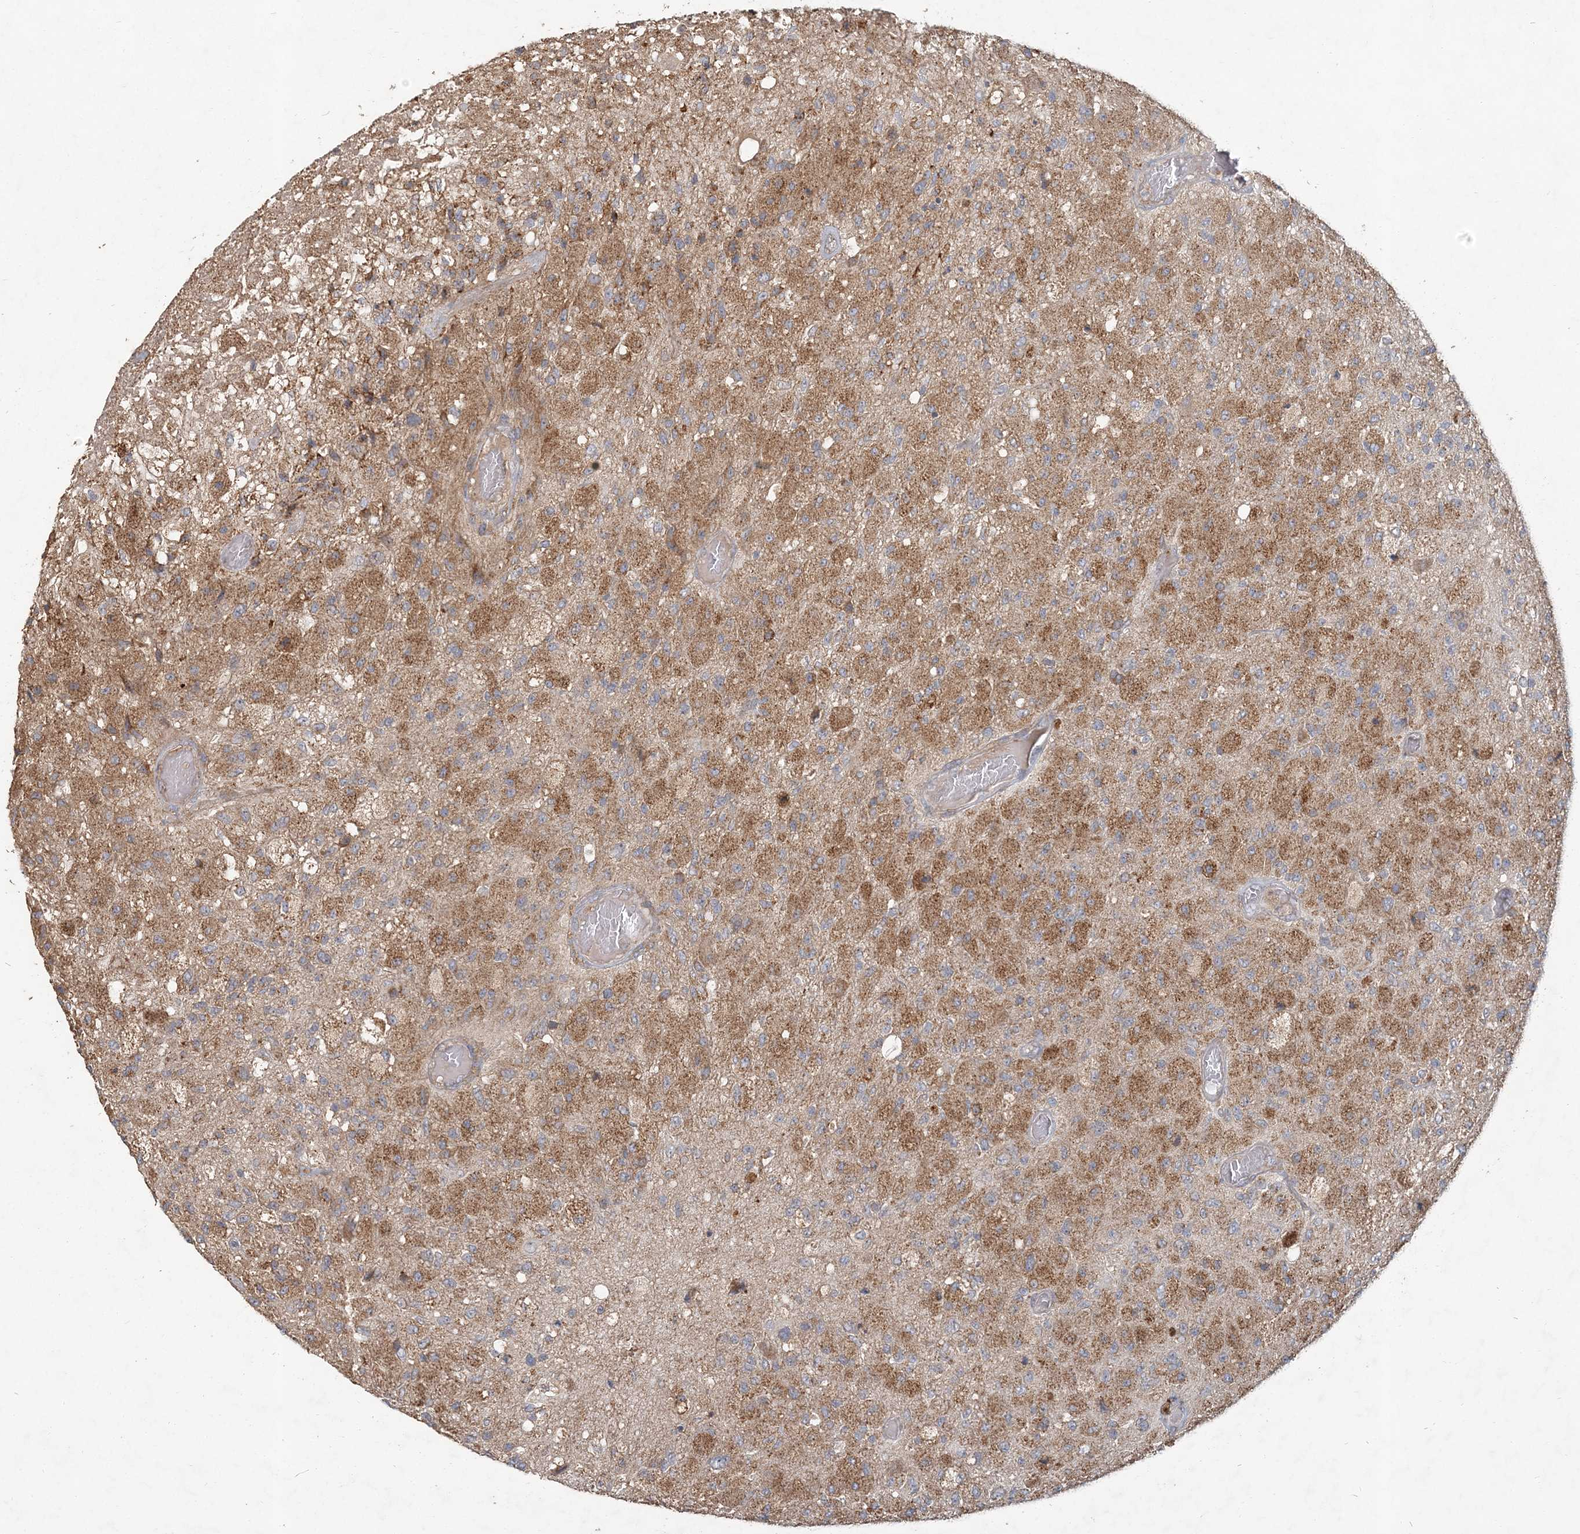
{"staining": {"intensity": "moderate", "quantity": ">75%", "location": "cytoplasmic/membranous"}, "tissue": "glioma", "cell_type": "Tumor cells", "image_type": "cancer", "snomed": [{"axis": "morphology", "description": "Normal tissue, NOS"}, {"axis": "morphology", "description": "Glioma, malignant, High grade"}, {"axis": "topography", "description": "Cerebral cortex"}], "caption": "Protein staining demonstrates moderate cytoplasmic/membranous positivity in approximately >75% of tumor cells in malignant glioma (high-grade). The staining was performed using DAB, with brown indicating positive protein expression. Nuclei are stained blue with hematoxylin.", "gene": "RAB14", "patient": {"sex": "male", "age": 77}}